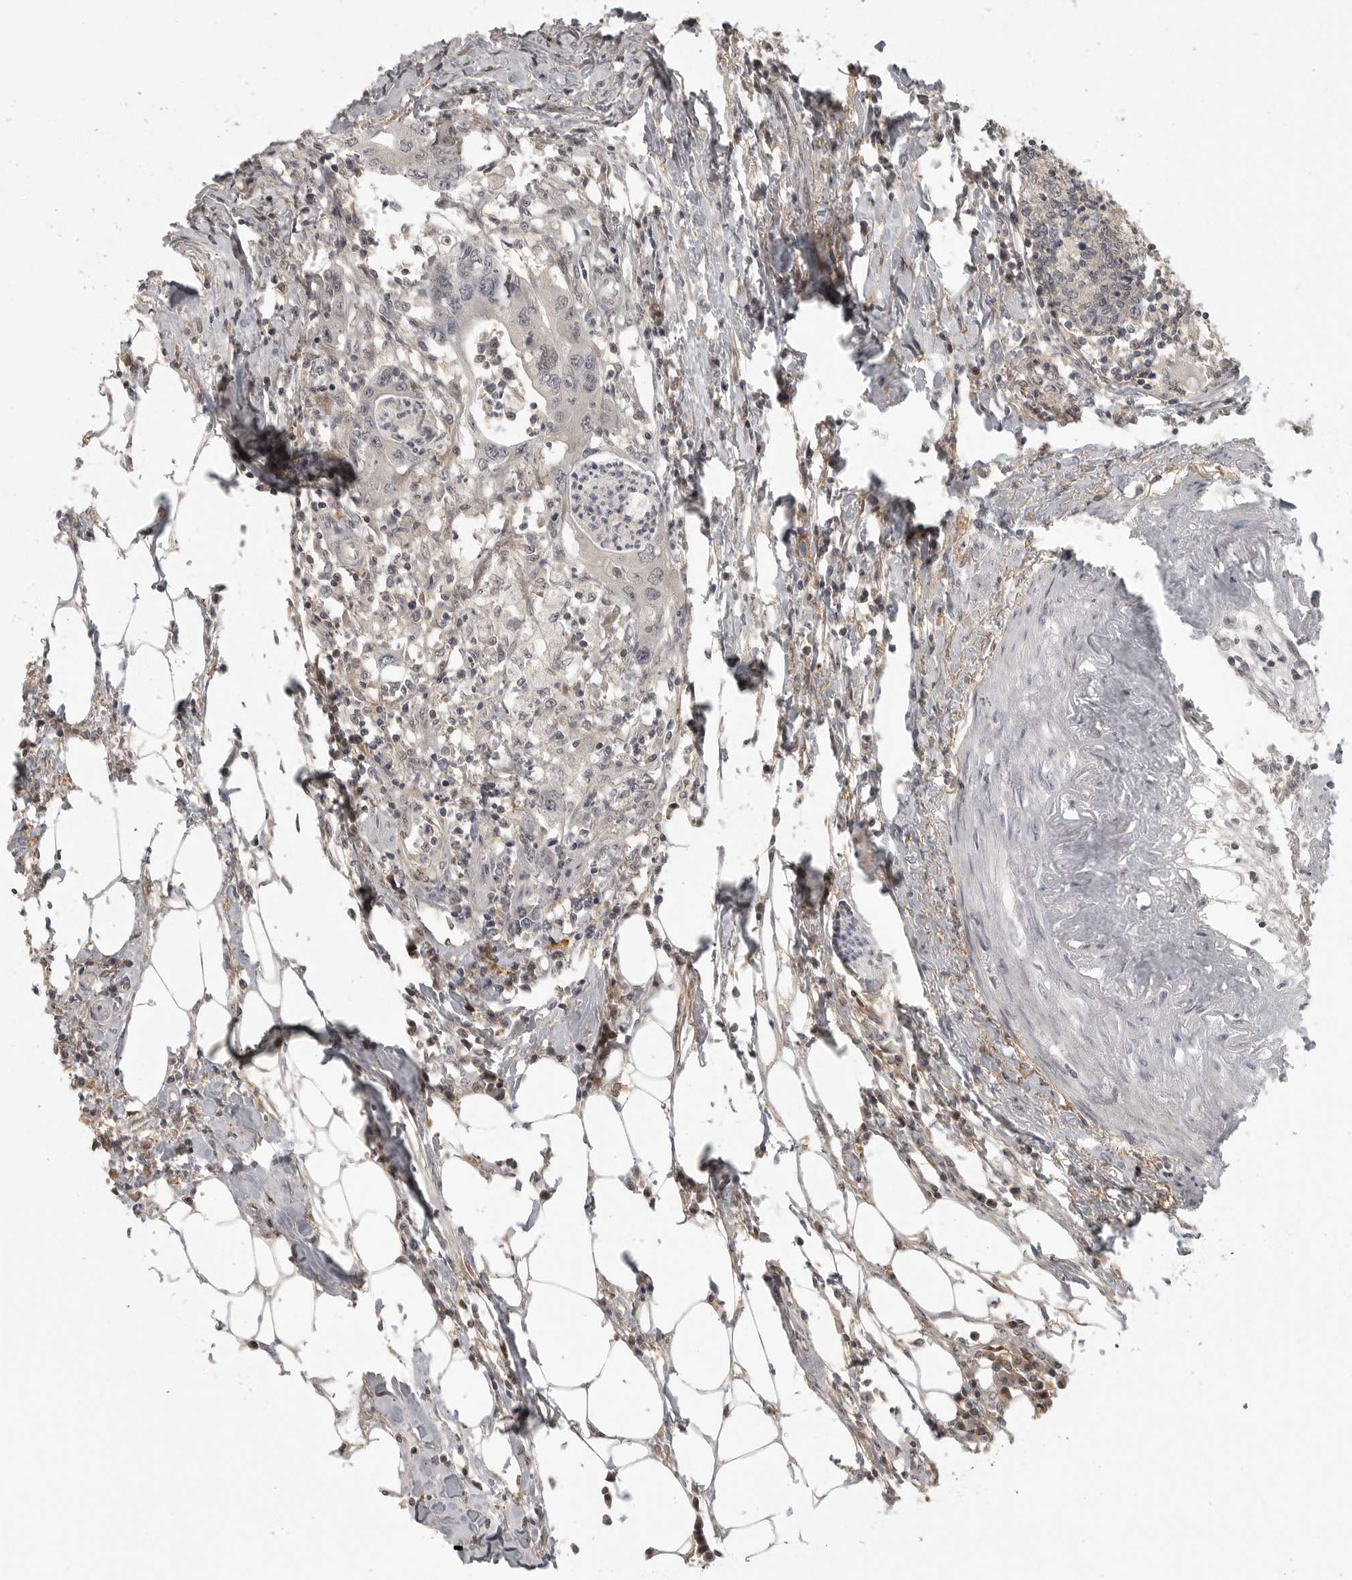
{"staining": {"intensity": "negative", "quantity": "none", "location": "none"}, "tissue": "colorectal cancer", "cell_type": "Tumor cells", "image_type": "cancer", "snomed": [{"axis": "morphology", "description": "Adenocarcinoma, NOS"}, {"axis": "topography", "description": "Colon"}], "caption": "Tumor cells show no significant expression in adenocarcinoma (colorectal).", "gene": "UROD", "patient": {"sex": "male", "age": 71}}